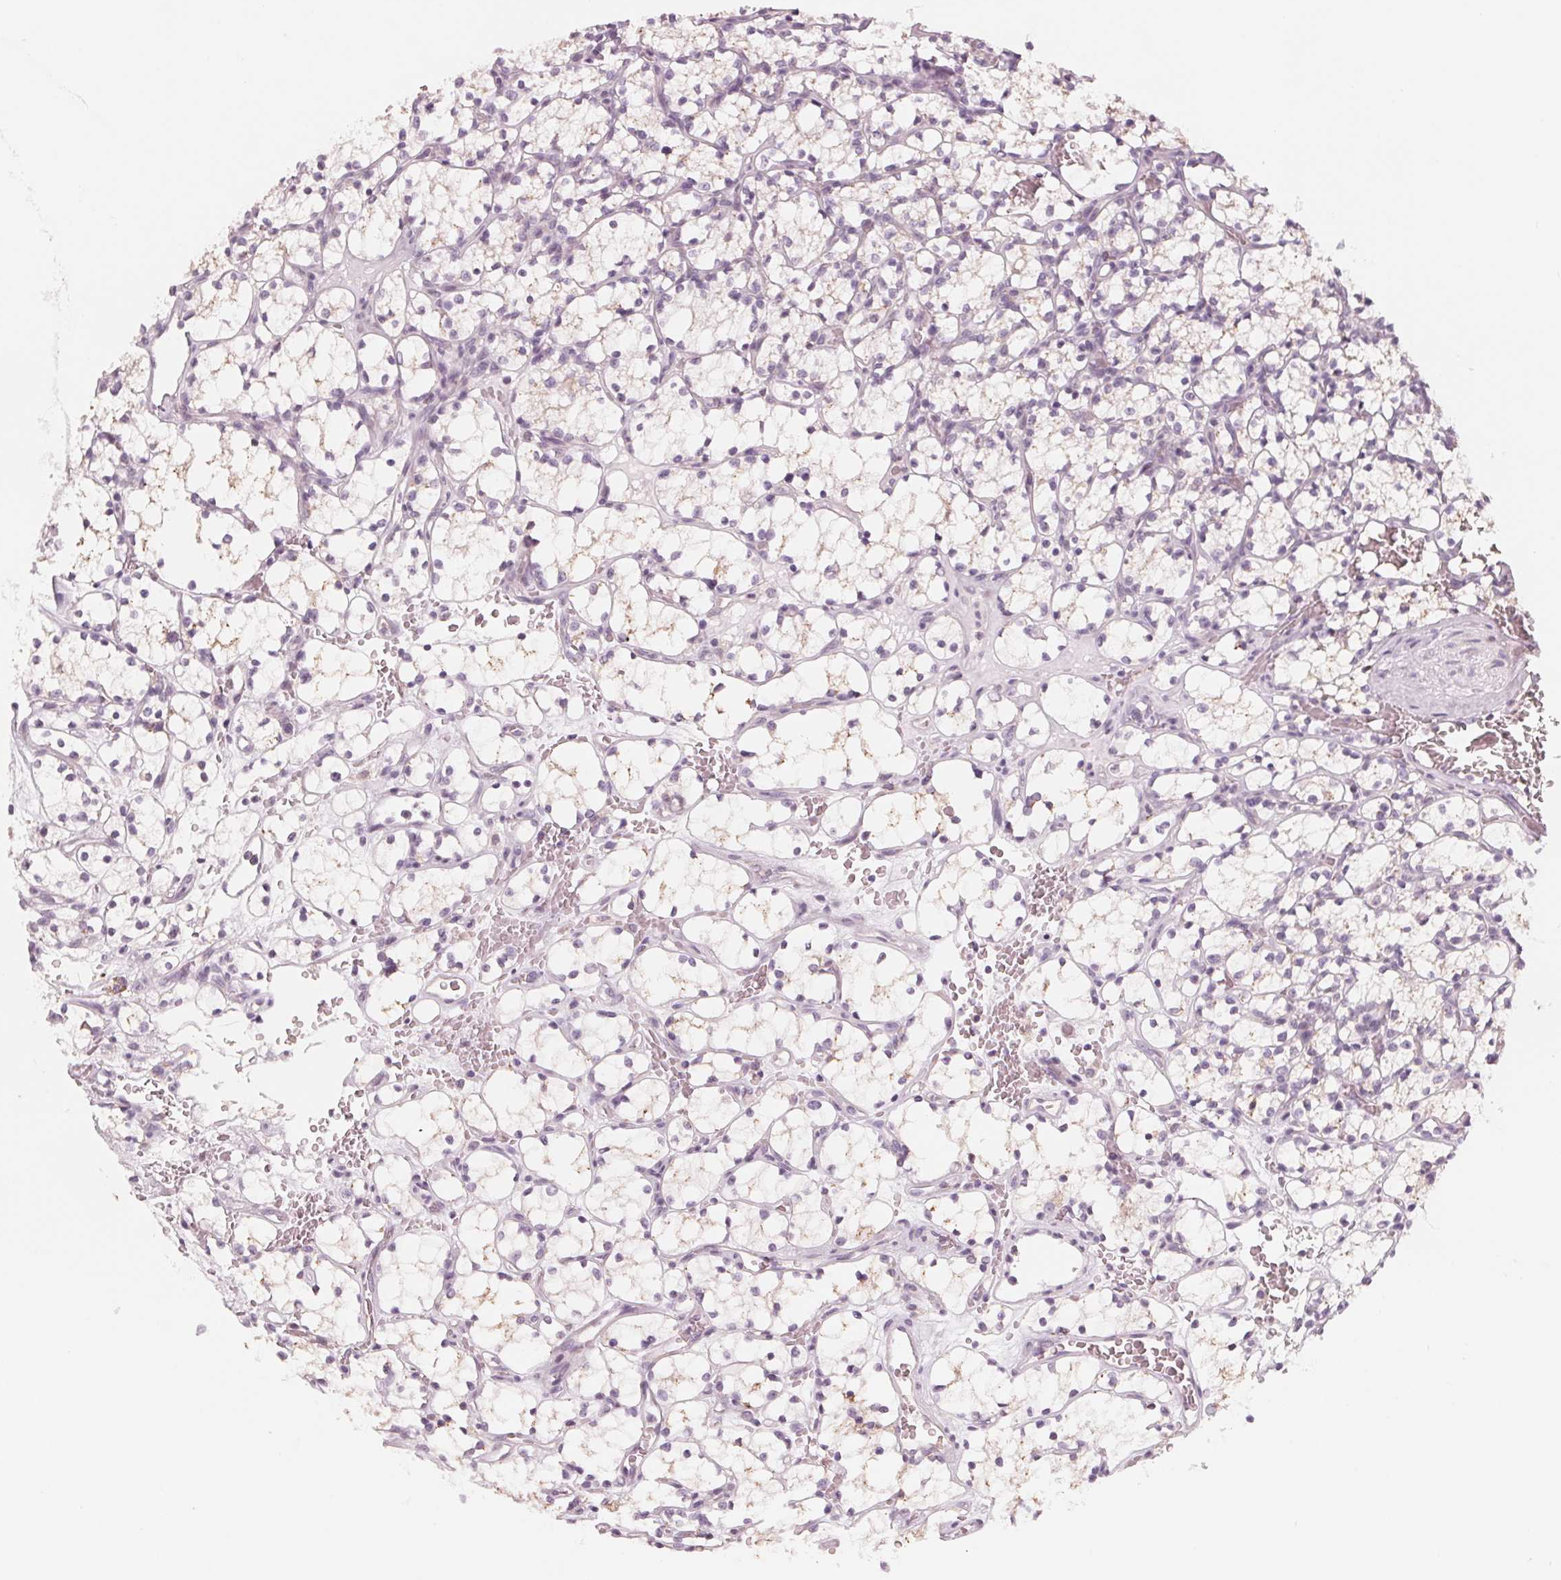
{"staining": {"intensity": "weak", "quantity": "<25%", "location": "cytoplasmic/membranous"}, "tissue": "renal cancer", "cell_type": "Tumor cells", "image_type": "cancer", "snomed": [{"axis": "morphology", "description": "Adenocarcinoma, NOS"}, {"axis": "topography", "description": "Kidney"}], "caption": "Renal cancer (adenocarcinoma) stained for a protein using immunohistochemistry (IHC) reveals no positivity tumor cells.", "gene": "IL9R", "patient": {"sex": "female", "age": 69}}